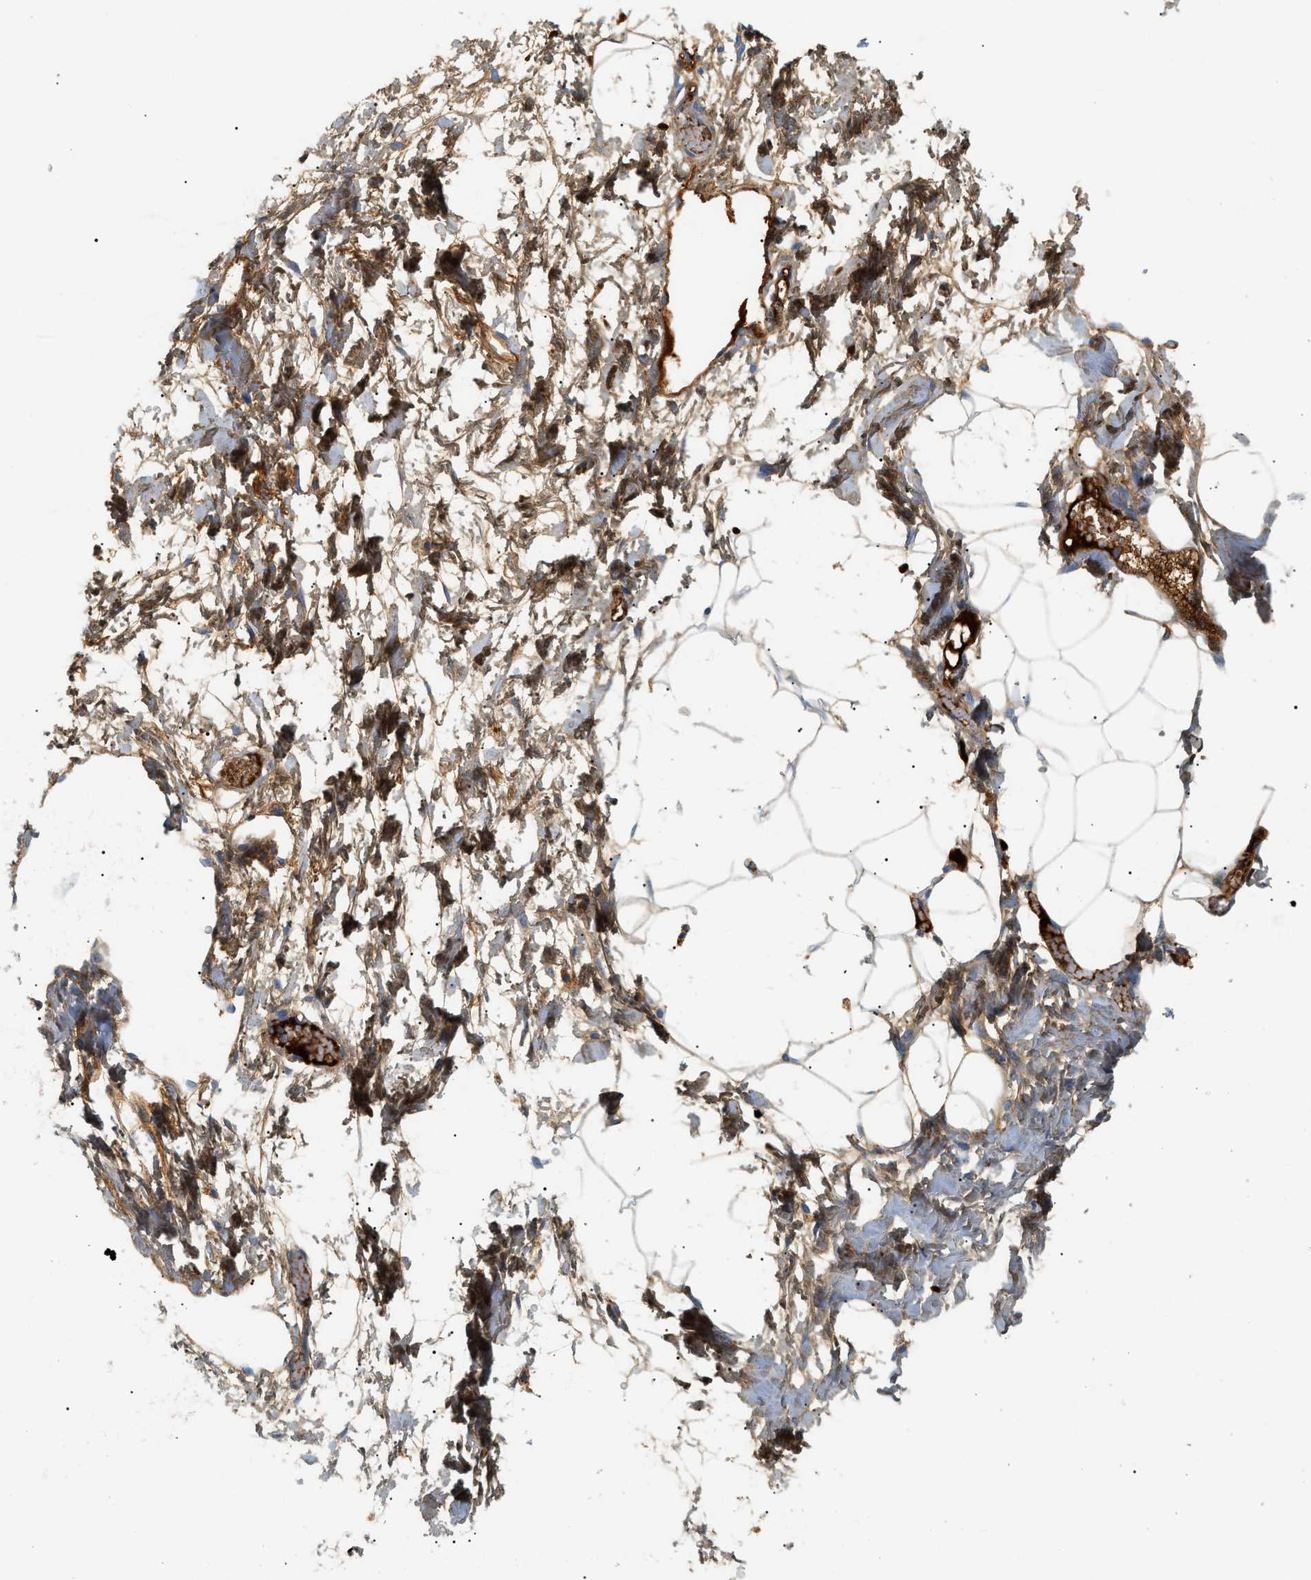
{"staining": {"intensity": "weak", "quantity": ">75%", "location": "cytoplasmic/membranous"}, "tissue": "adipose tissue", "cell_type": "Adipocytes", "image_type": "normal", "snomed": [{"axis": "morphology", "description": "Normal tissue, NOS"}, {"axis": "topography", "description": "Breast"}, {"axis": "topography", "description": "Soft tissue"}], "caption": "Immunohistochemical staining of benign human adipose tissue exhibits low levels of weak cytoplasmic/membranous expression in approximately >75% of adipocytes.", "gene": "CFH", "patient": {"sex": "female", "age": 25}}